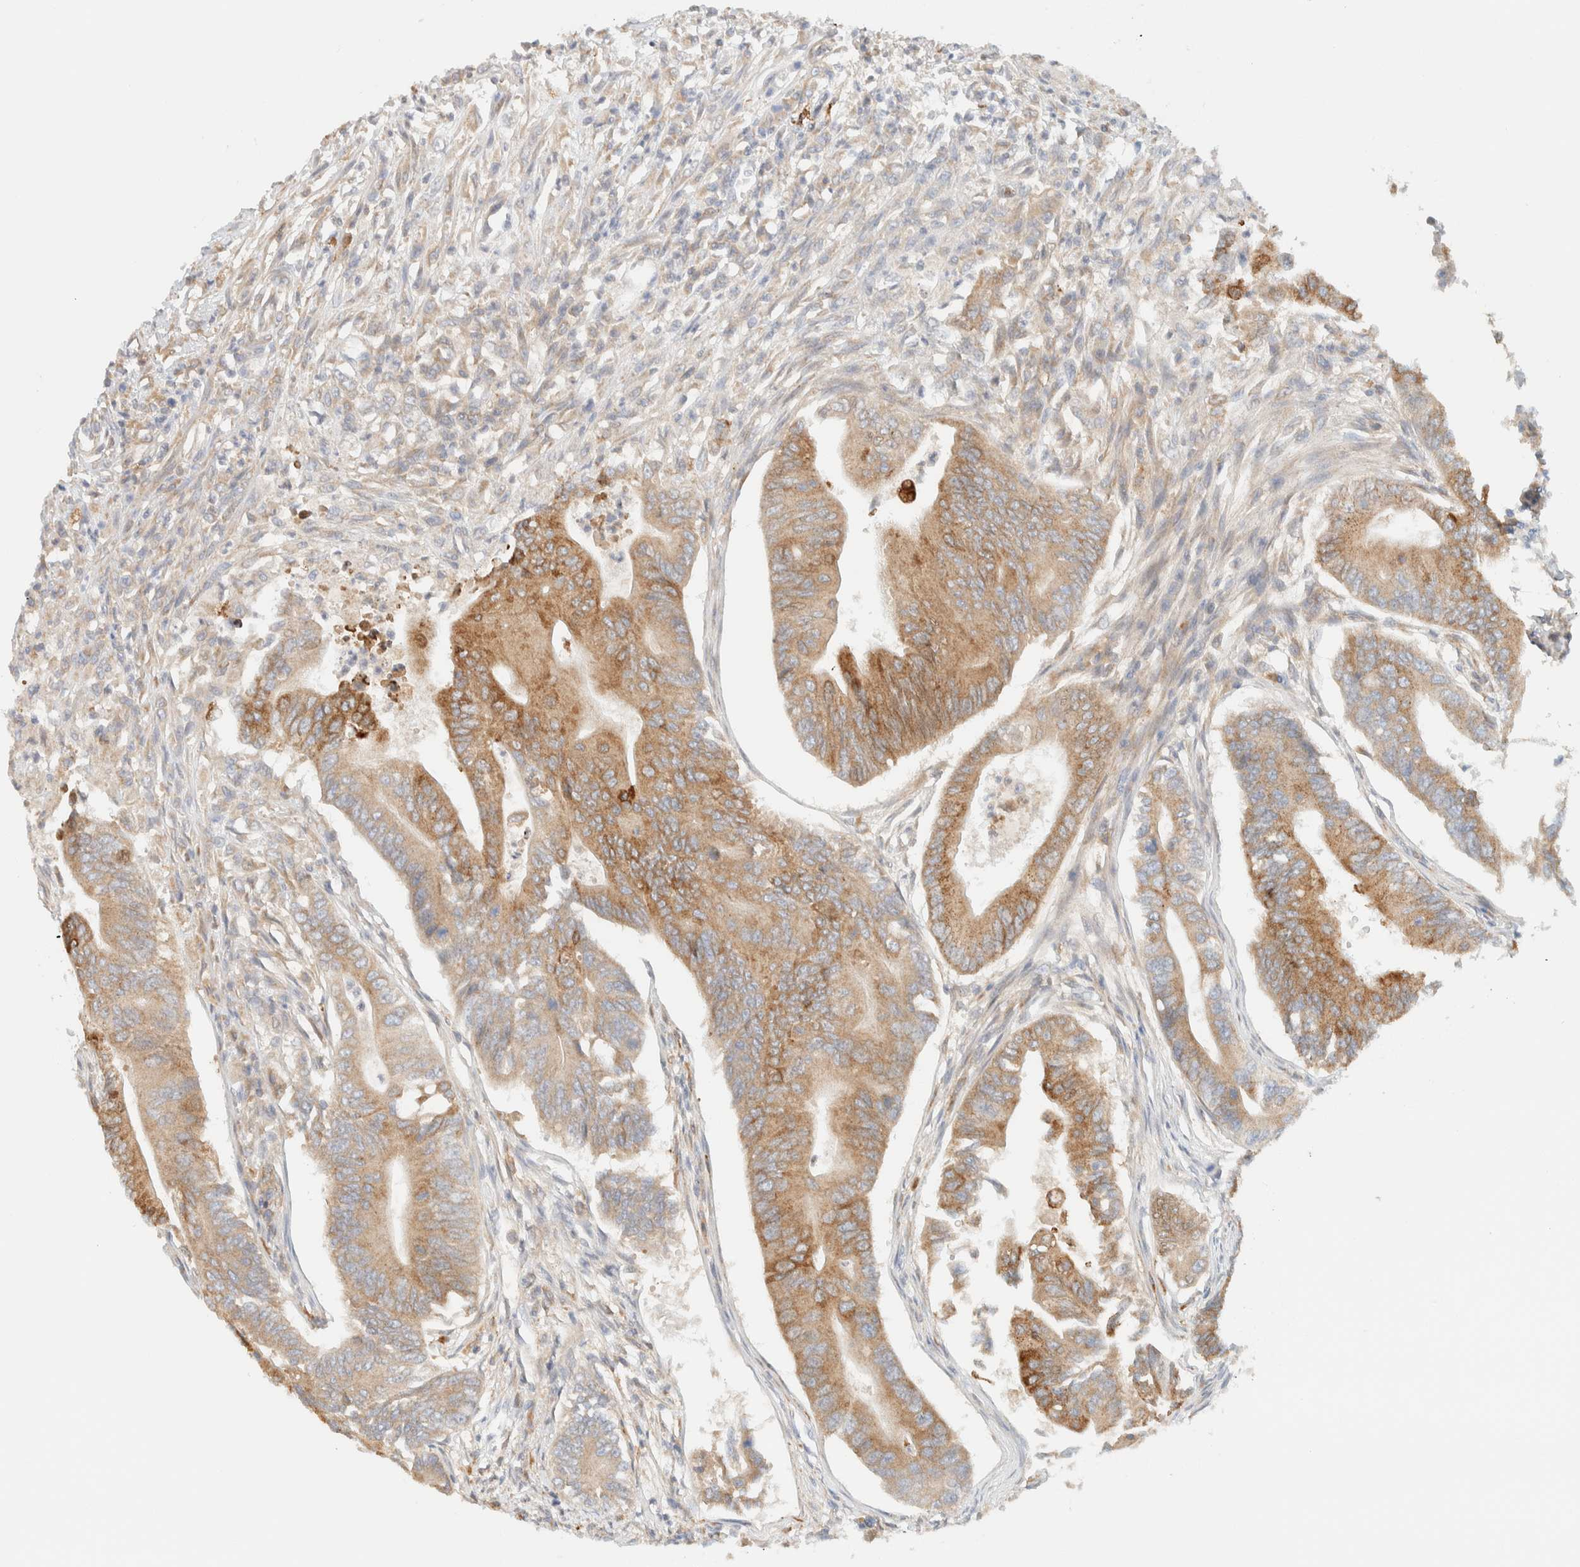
{"staining": {"intensity": "moderate", "quantity": ">75%", "location": "cytoplasmic/membranous"}, "tissue": "colorectal cancer", "cell_type": "Tumor cells", "image_type": "cancer", "snomed": [{"axis": "morphology", "description": "Adenoma, NOS"}, {"axis": "morphology", "description": "Adenocarcinoma, NOS"}, {"axis": "topography", "description": "Colon"}], "caption": "High-magnification brightfield microscopy of colorectal cancer (adenoma) stained with DAB (brown) and counterstained with hematoxylin (blue). tumor cells exhibit moderate cytoplasmic/membranous positivity is identified in approximately>75% of cells.", "gene": "NT5C", "patient": {"sex": "male", "age": 79}}